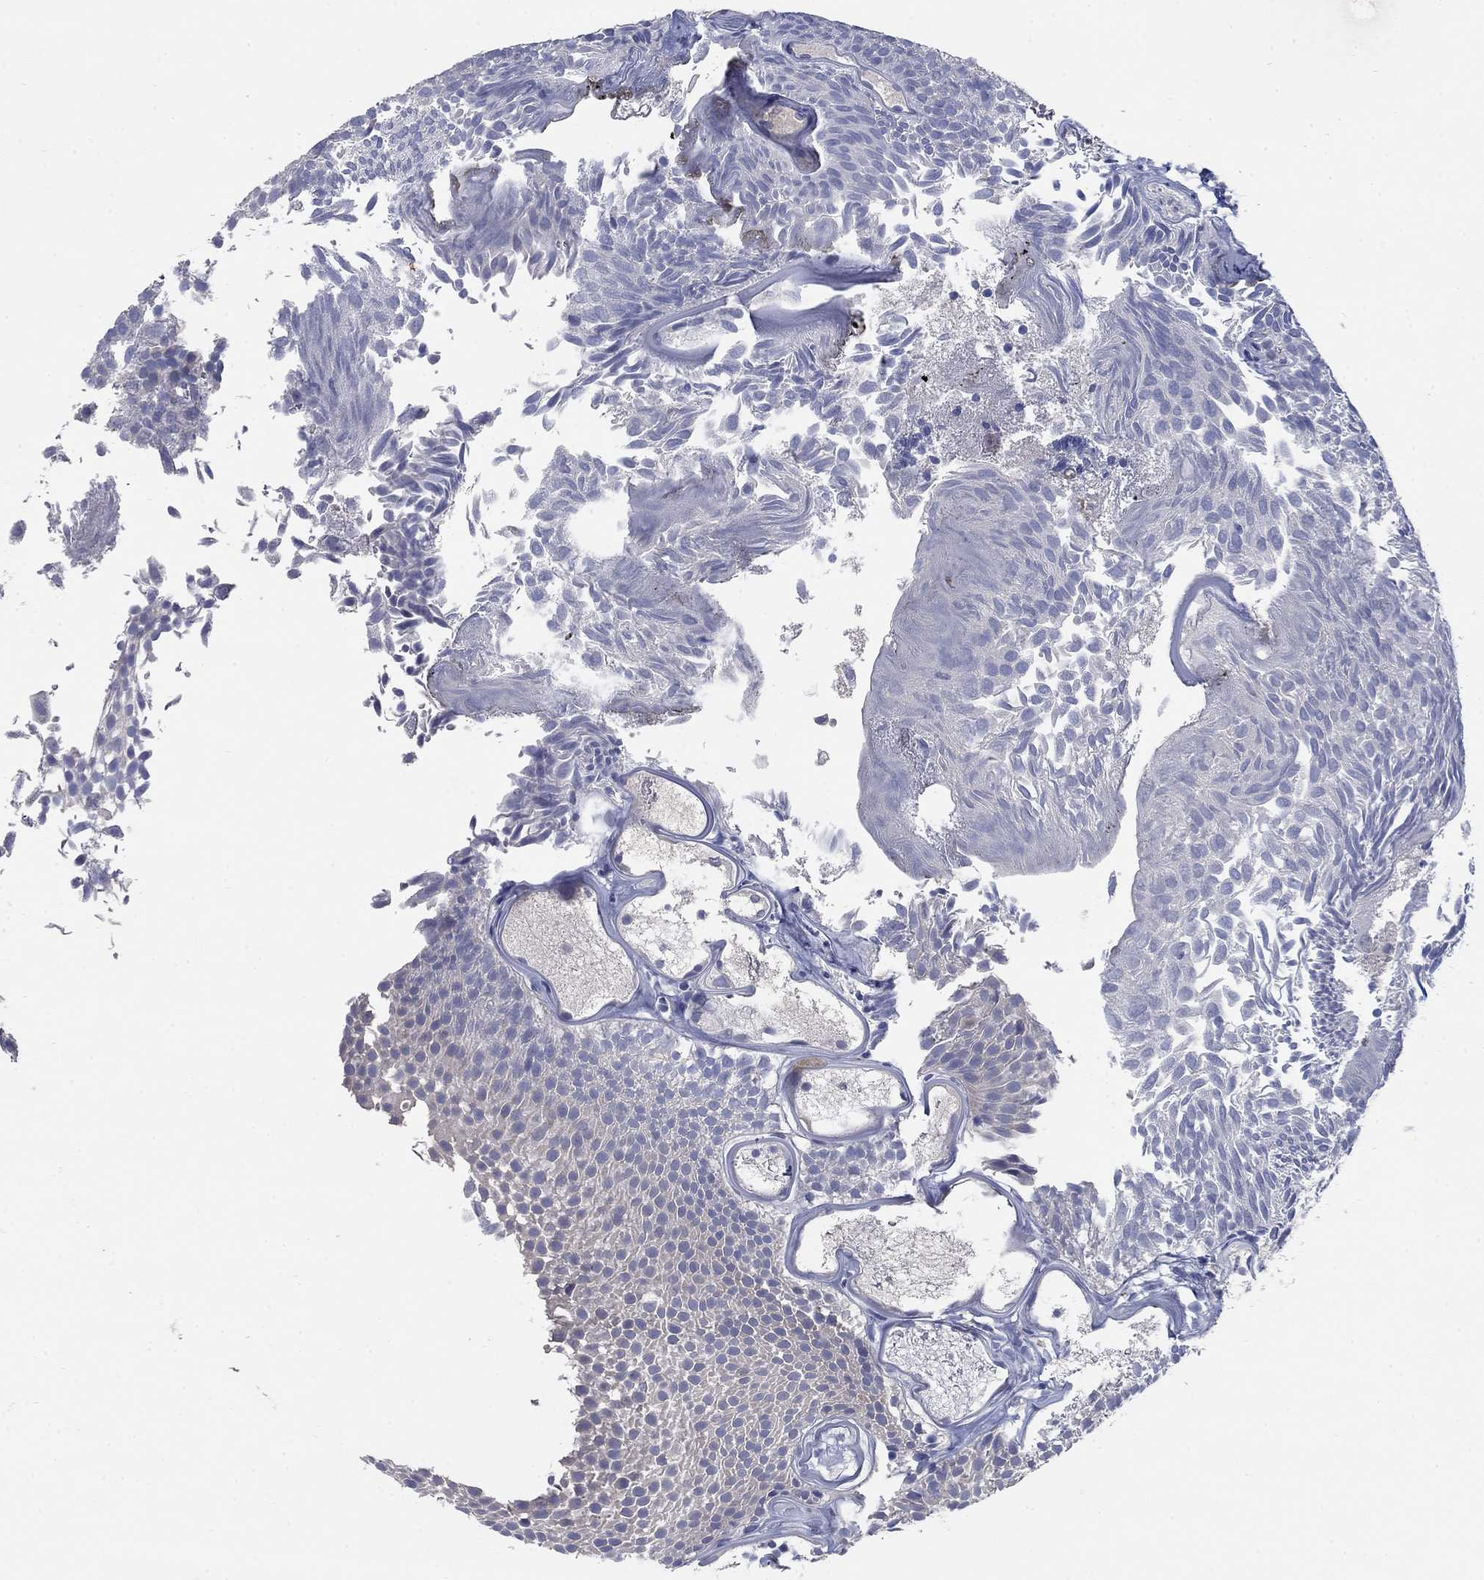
{"staining": {"intensity": "negative", "quantity": "none", "location": "none"}, "tissue": "urothelial cancer", "cell_type": "Tumor cells", "image_type": "cancer", "snomed": [{"axis": "morphology", "description": "Urothelial carcinoma, Low grade"}, {"axis": "topography", "description": "Urinary bladder"}], "caption": "There is no significant expression in tumor cells of urothelial carcinoma (low-grade).", "gene": "TMEM249", "patient": {"sex": "male", "age": 52}}